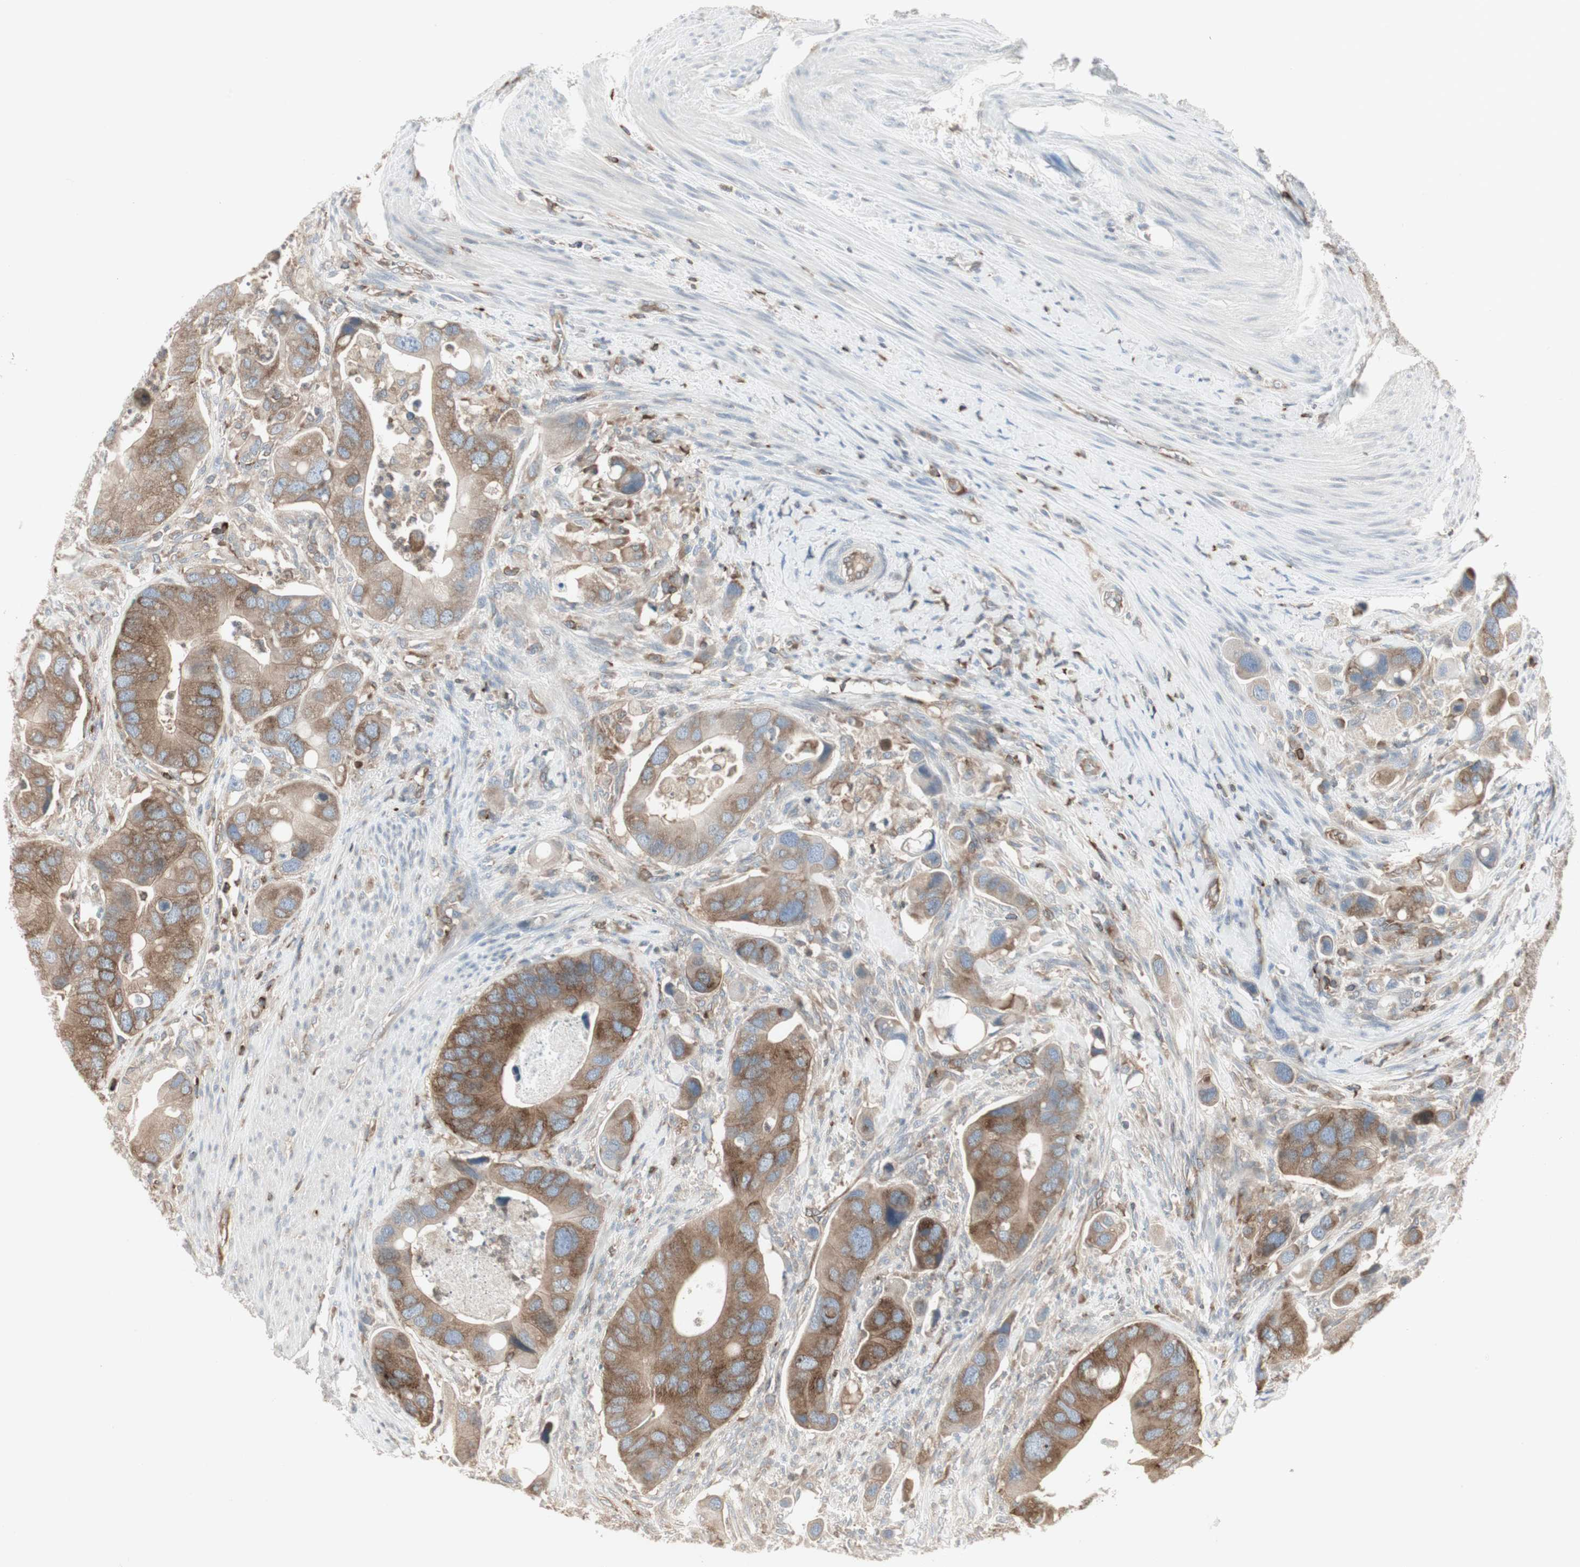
{"staining": {"intensity": "moderate", "quantity": ">75%", "location": "cytoplasmic/membranous"}, "tissue": "colorectal cancer", "cell_type": "Tumor cells", "image_type": "cancer", "snomed": [{"axis": "morphology", "description": "Adenocarcinoma, NOS"}, {"axis": "topography", "description": "Rectum"}], "caption": "An image of human colorectal cancer stained for a protein shows moderate cytoplasmic/membranous brown staining in tumor cells.", "gene": "ARHGEF1", "patient": {"sex": "female", "age": 57}}